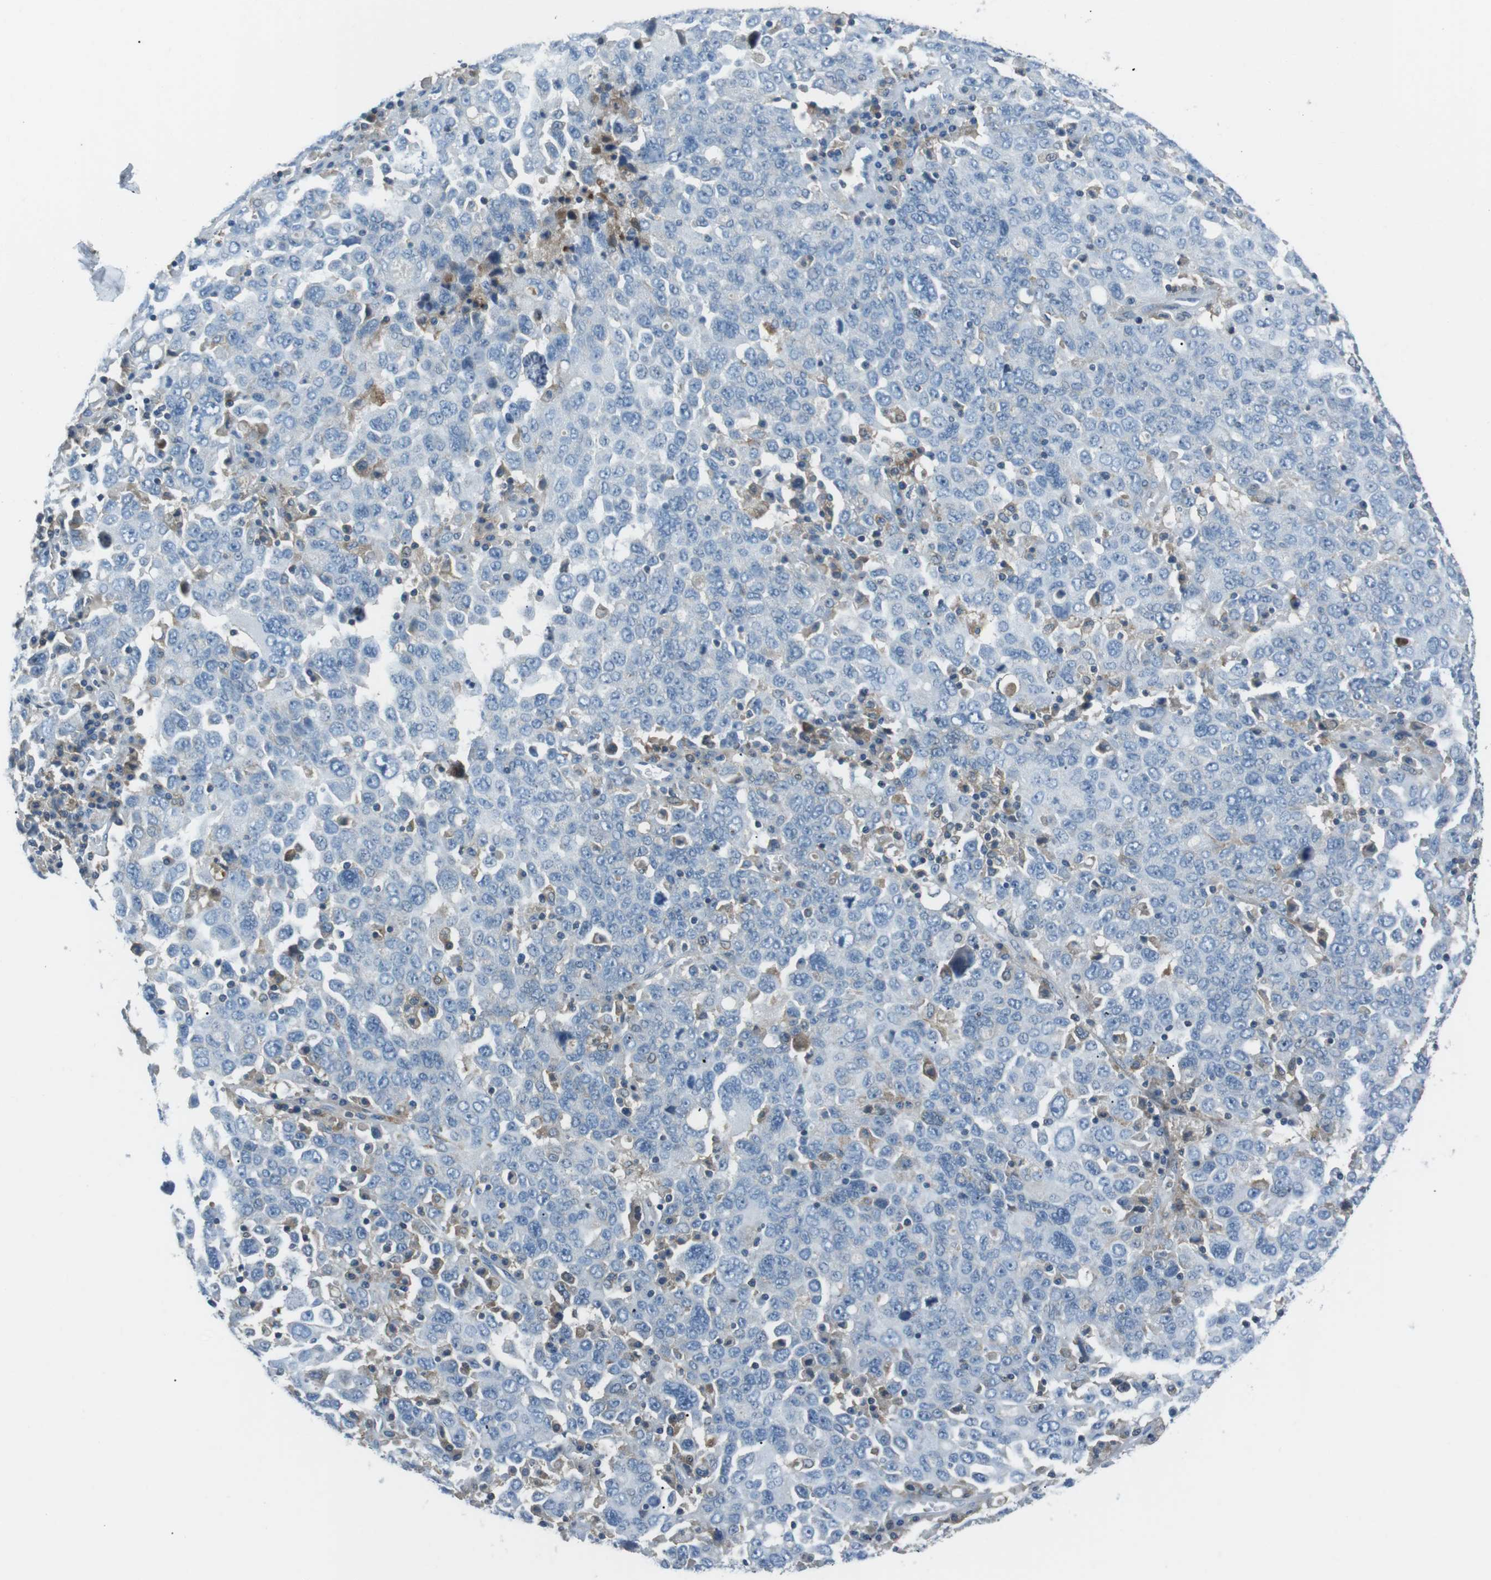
{"staining": {"intensity": "negative", "quantity": "none", "location": "none"}, "tissue": "ovarian cancer", "cell_type": "Tumor cells", "image_type": "cancer", "snomed": [{"axis": "morphology", "description": "Carcinoma, endometroid"}, {"axis": "topography", "description": "Ovary"}], "caption": "An immunohistochemistry micrograph of ovarian cancer (endometroid carcinoma) is shown. There is no staining in tumor cells of ovarian cancer (endometroid carcinoma).", "gene": "ARVCF", "patient": {"sex": "female", "age": 62}}